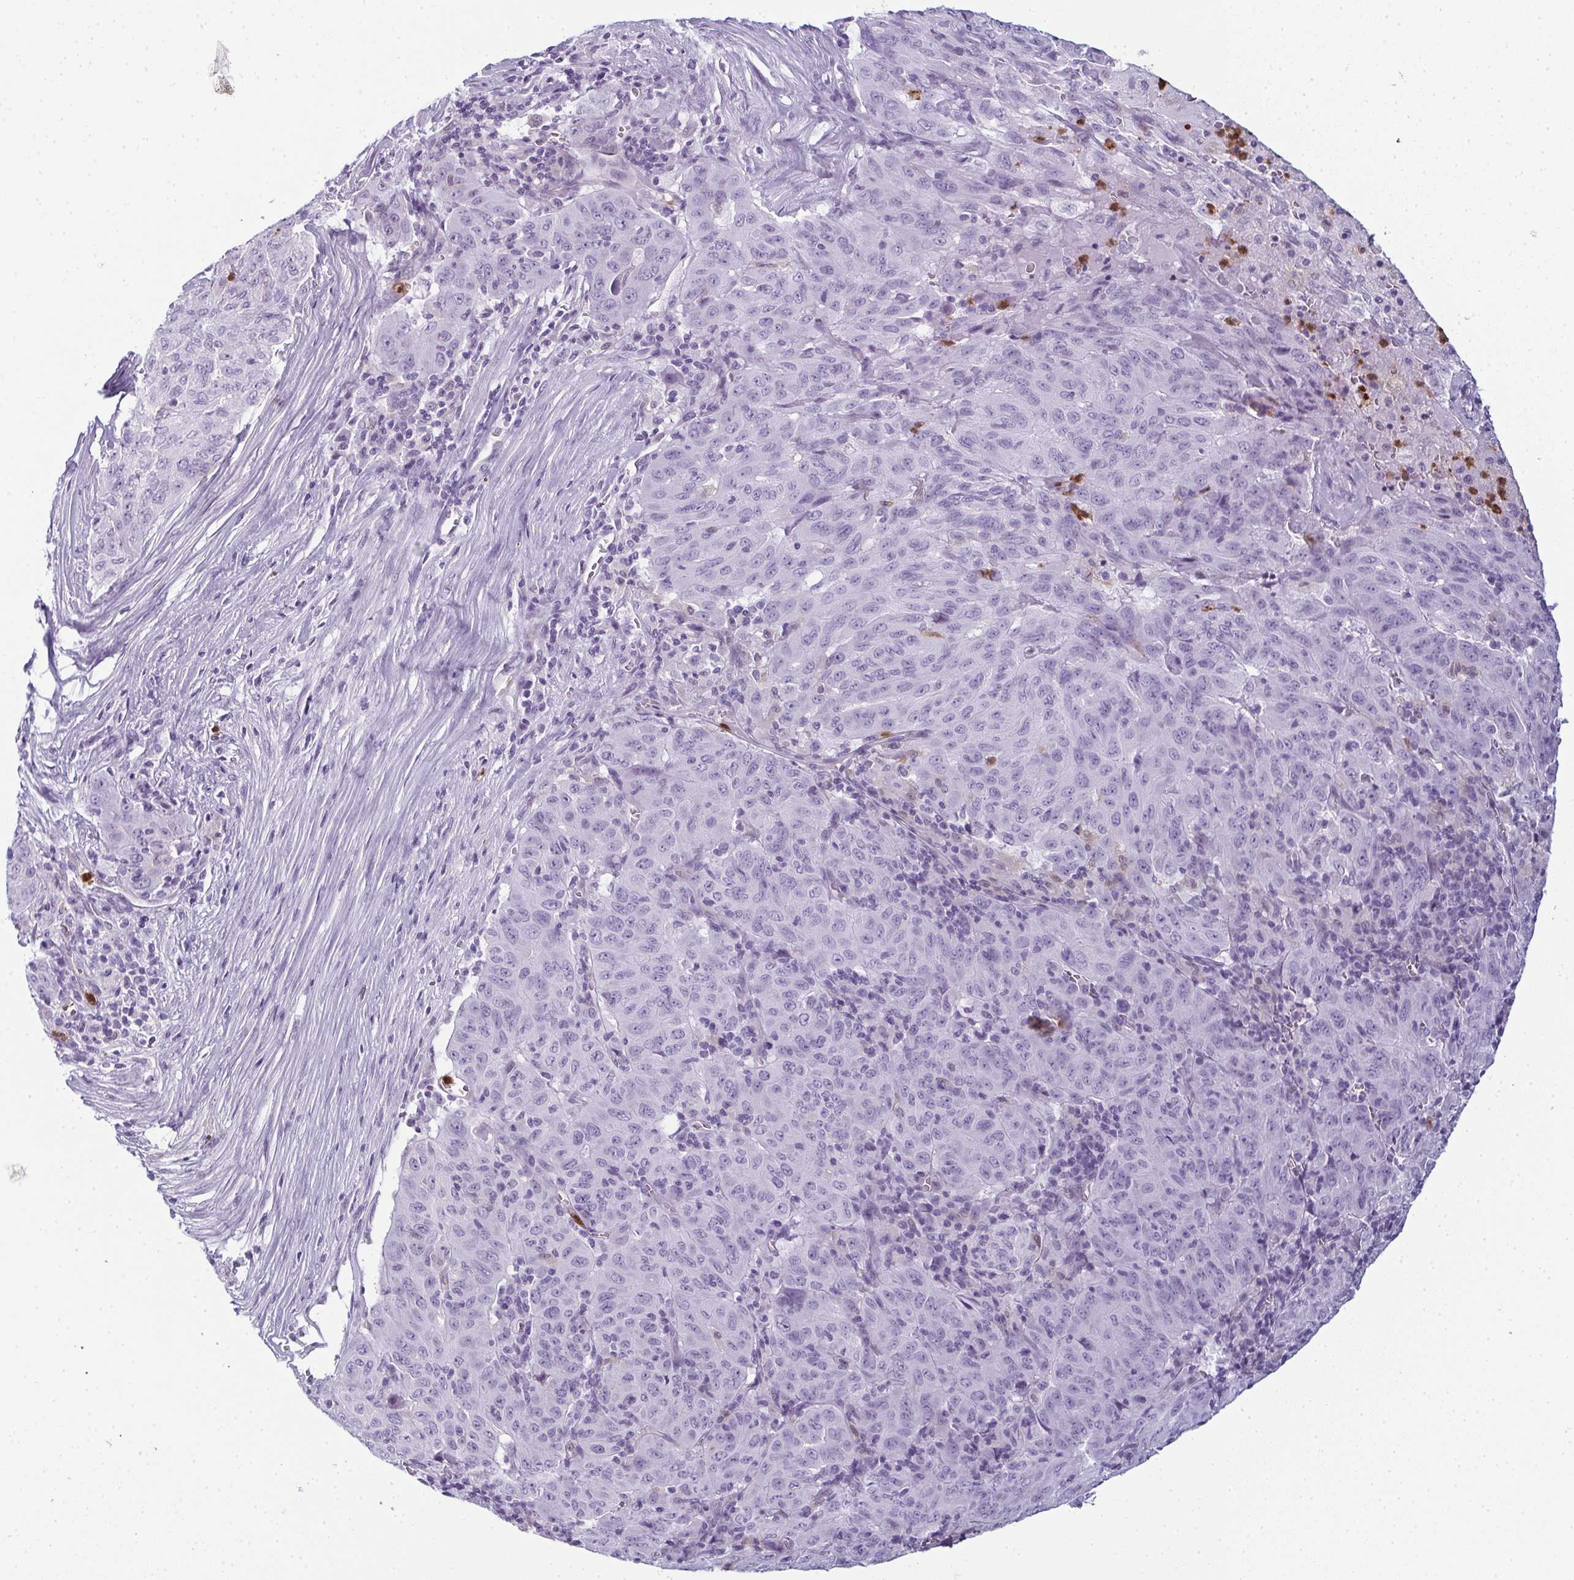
{"staining": {"intensity": "negative", "quantity": "none", "location": "none"}, "tissue": "pancreatic cancer", "cell_type": "Tumor cells", "image_type": "cancer", "snomed": [{"axis": "morphology", "description": "Adenocarcinoma, NOS"}, {"axis": "topography", "description": "Pancreas"}], "caption": "Micrograph shows no significant protein expression in tumor cells of pancreatic cancer.", "gene": "CDA", "patient": {"sex": "male", "age": 63}}